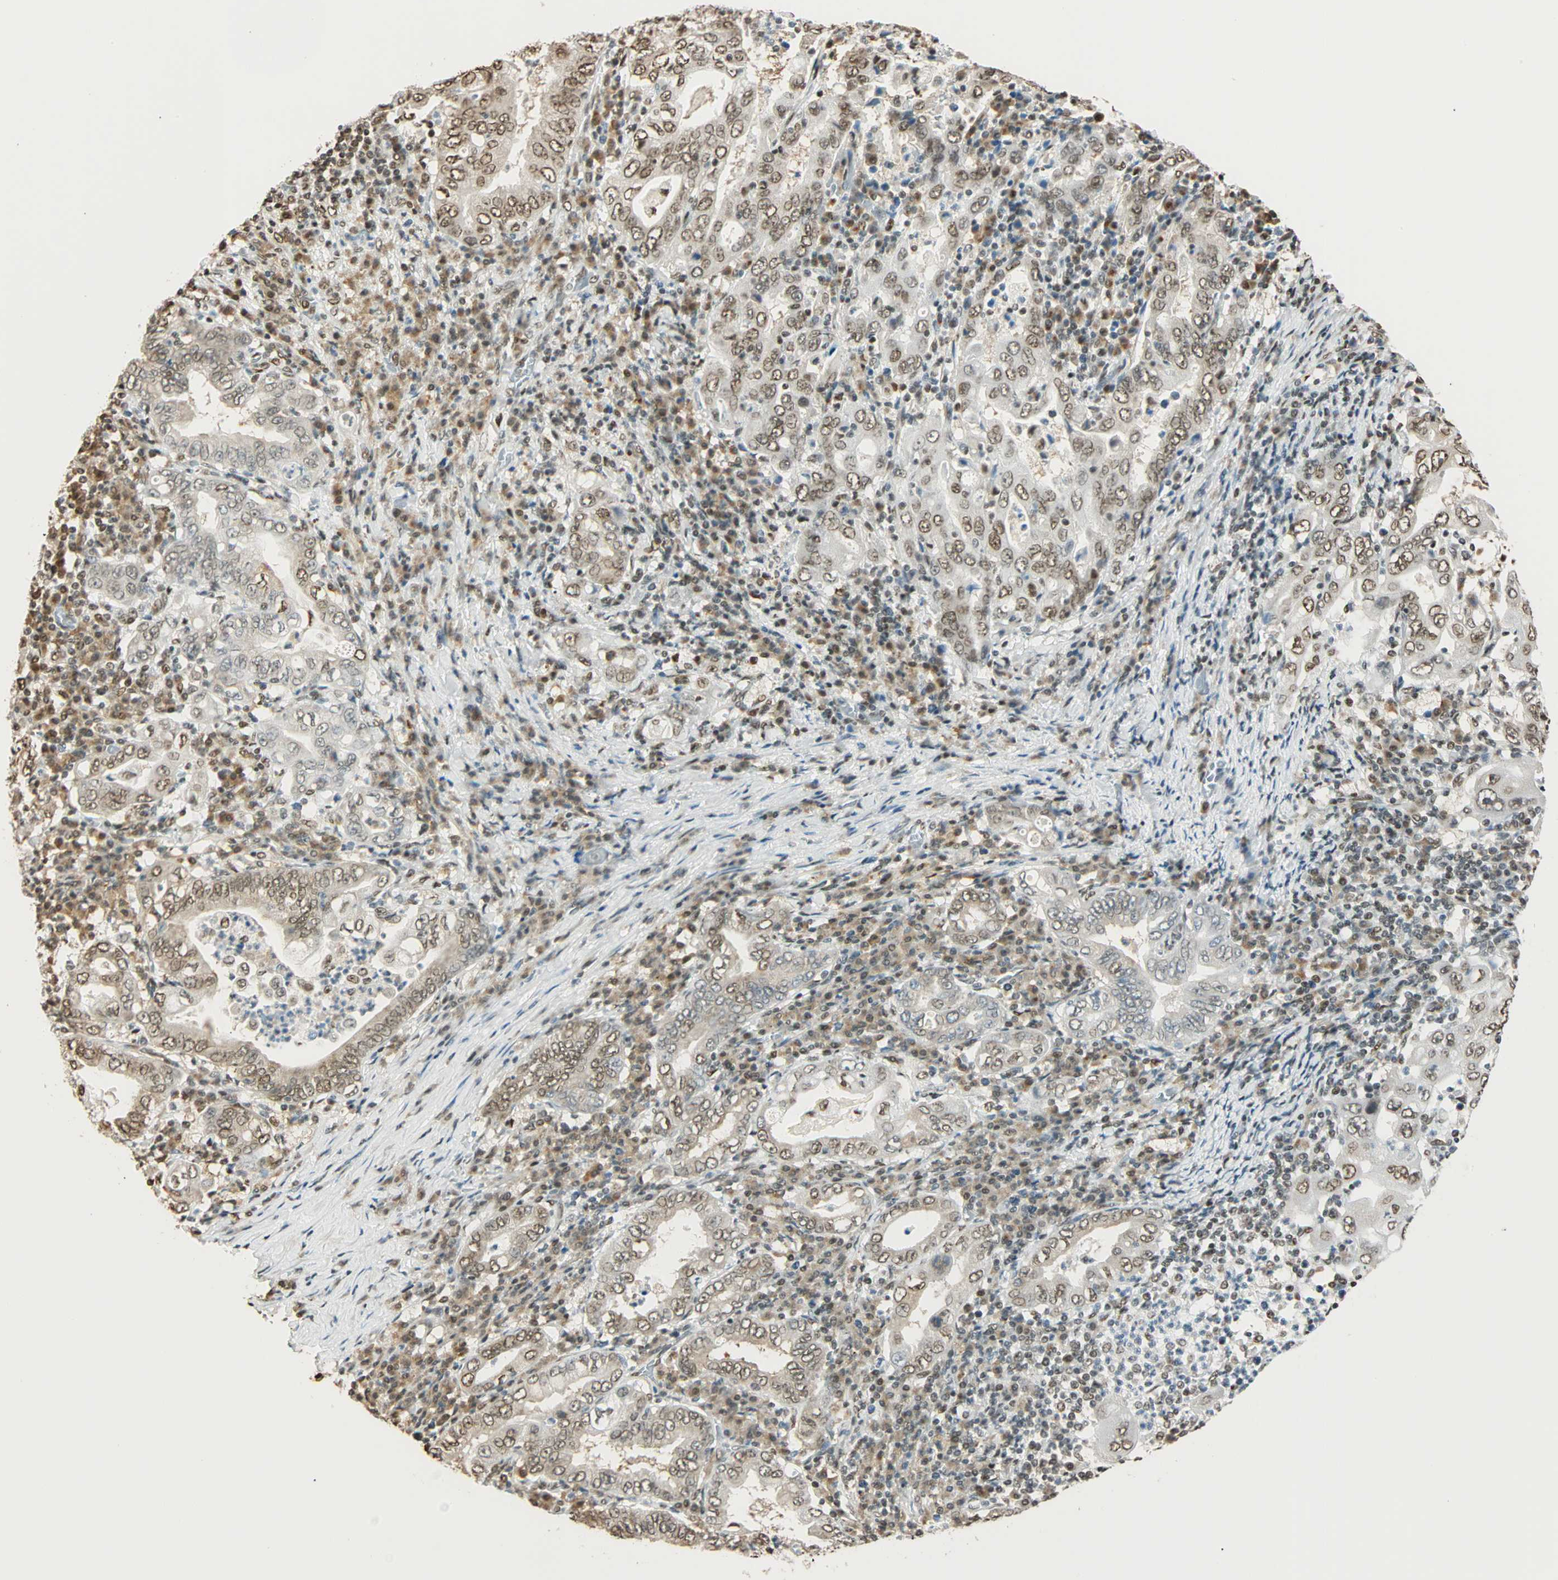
{"staining": {"intensity": "weak", "quantity": "25%-75%", "location": "nuclear"}, "tissue": "stomach cancer", "cell_type": "Tumor cells", "image_type": "cancer", "snomed": [{"axis": "morphology", "description": "Normal tissue, NOS"}, {"axis": "morphology", "description": "Adenocarcinoma, NOS"}, {"axis": "topography", "description": "Esophagus"}, {"axis": "topography", "description": "Stomach, upper"}, {"axis": "topography", "description": "Peripheral nerve tissue"}], "caption": "About 25%-75% of tumor cells in human stomach cancer display weak nuclear protein staining as visualized by brown immunohistochemical staining.", "gene": "FANCG", "patient": {"sex": "male", "age": 62}}